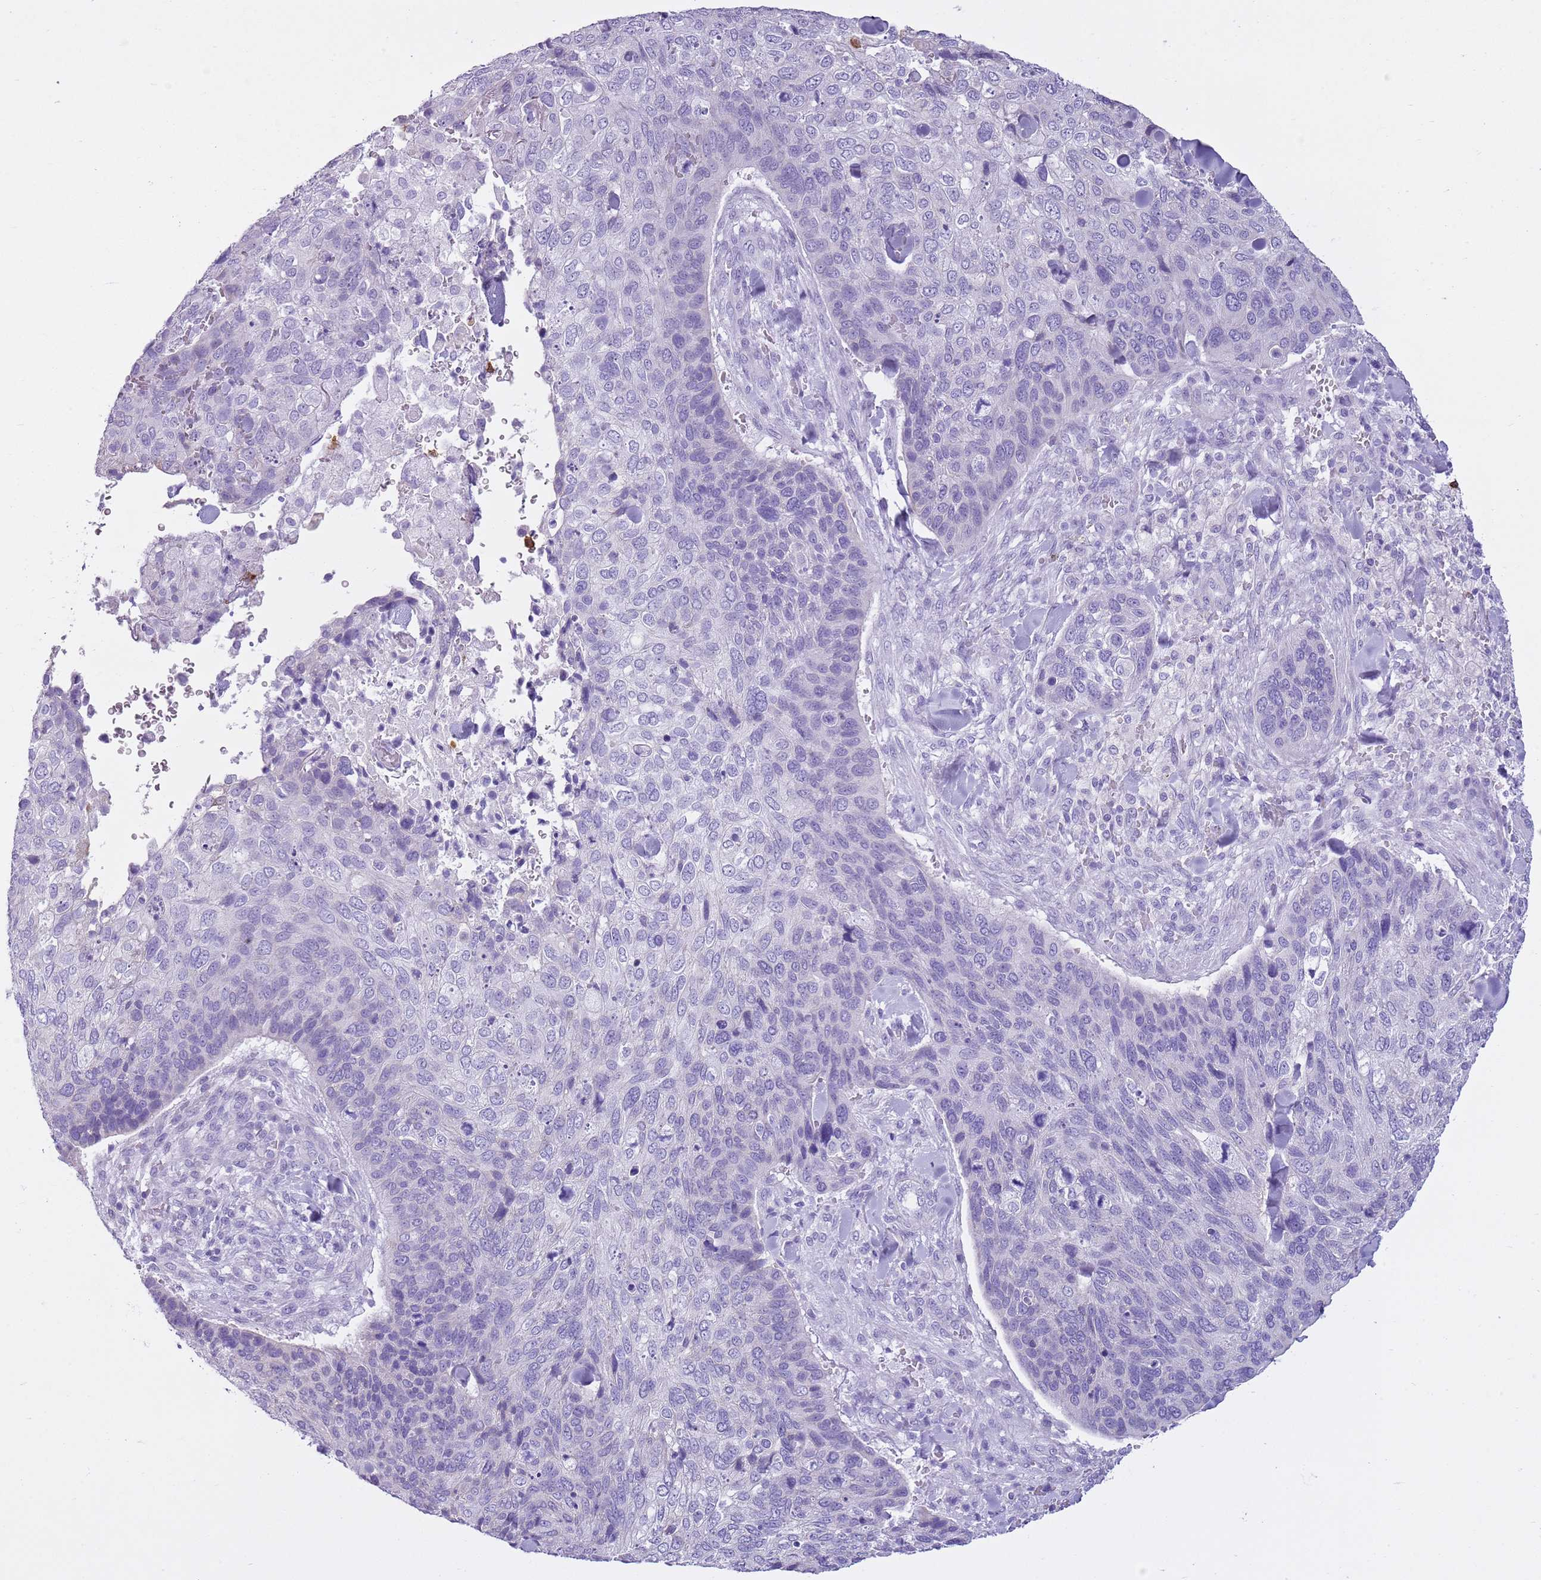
{"staining": {"intensity": "negative", "quantity": "none", "location": "none"}, "tissue": "skin cancer", "cell_type": "Tumor cells", "image_type": "cancer", "snomed": [{"axis": "morphology", "description": "Basal cell carcinoma"}, {"axis": "topography", "description": "Skin"}], "caption": "A histopathology image of human skin cancer is negative for staining in tumor cells.", "gene": "CD177", "patient": {"sex": "female", "age": 74}}